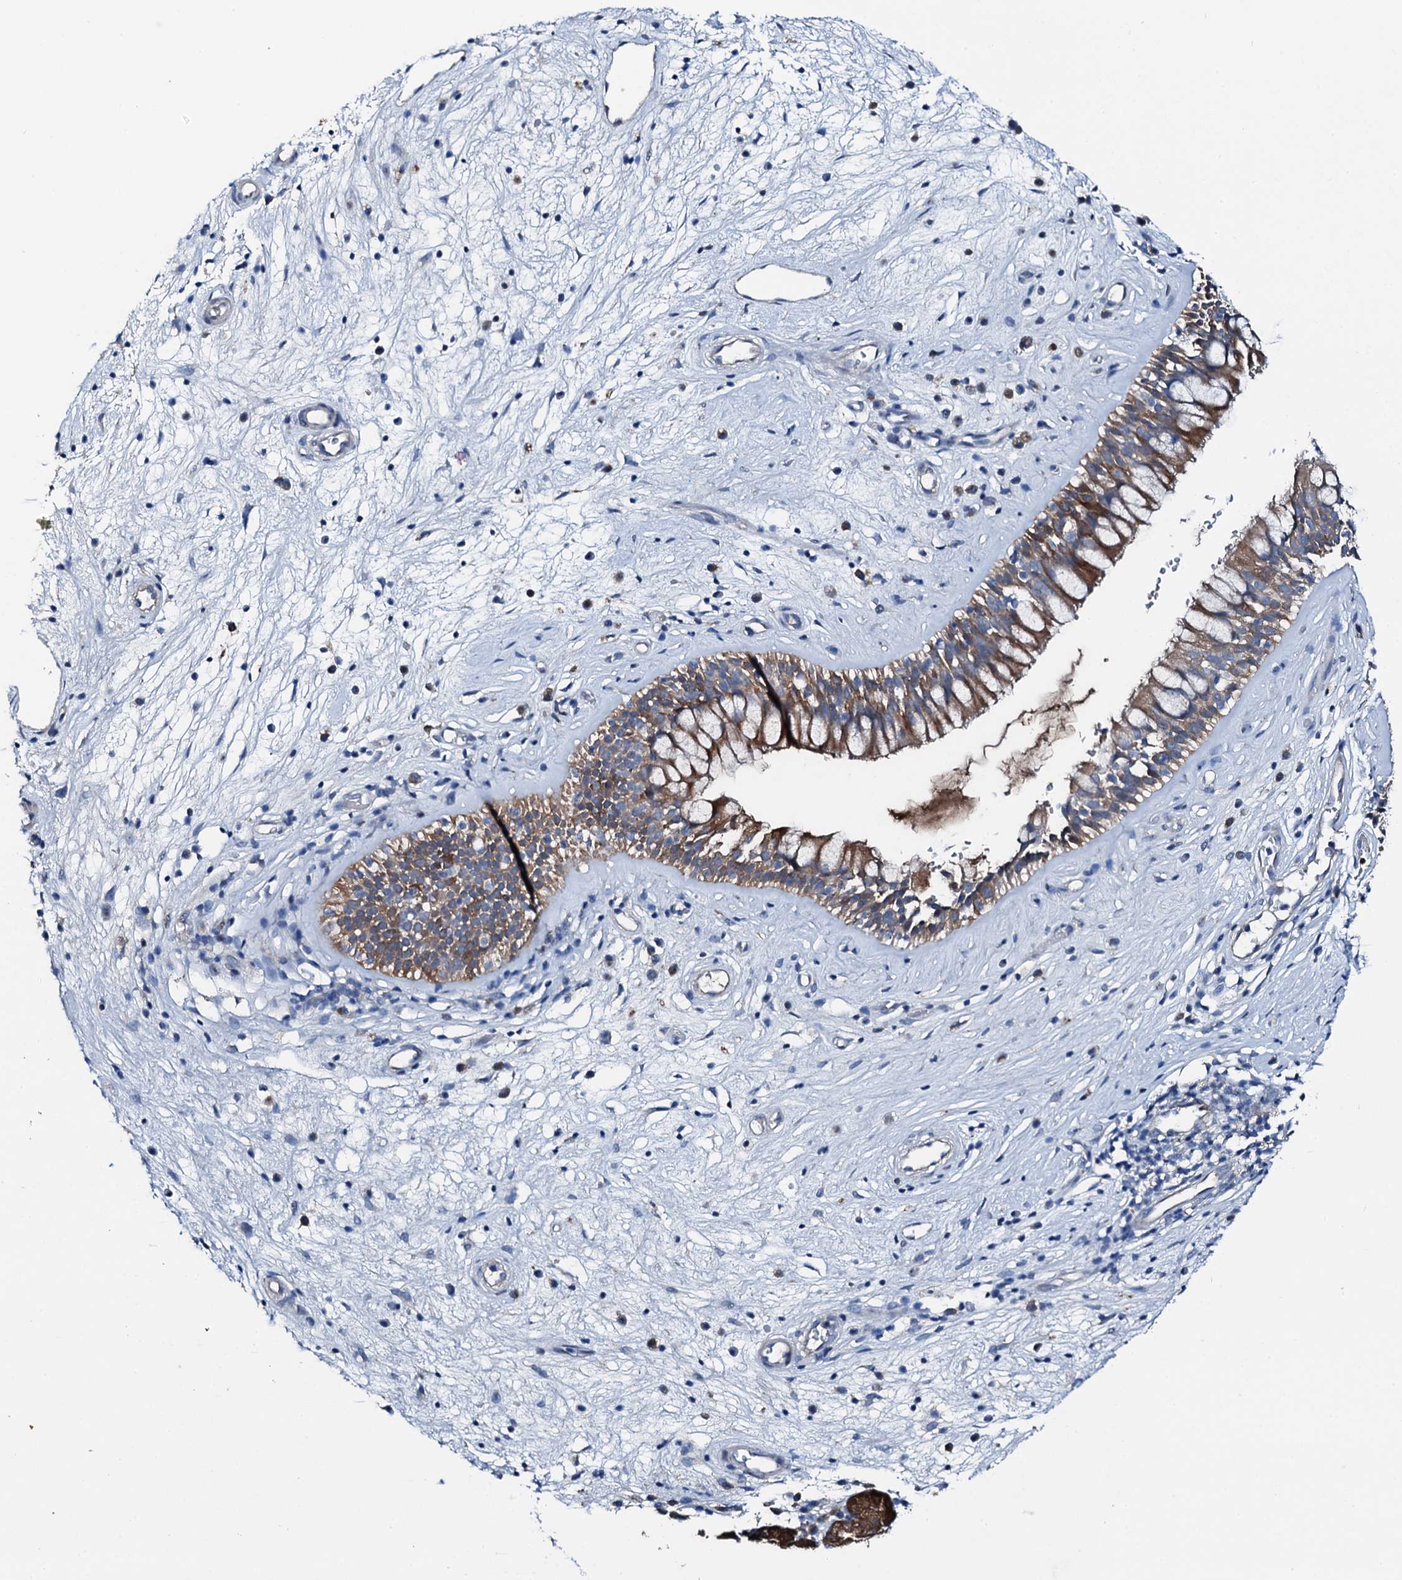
{"staining": {"intensity": "moderate", "quantity": ">75%", "location": "cytoplasmic/membranous"}, "tissue": "nasopharynx", "cell_type": "Respiratory epithelial cells", "image_type": "normal", "snomed": [{"axis": "morphology", "description": "Normal tissue, NOS"}, {"axis": "topography", "description": "Nasopharynx"}], "caption": "Respiratory epithelial cells exhibit medium levels of moderate cytoplasmic/membranous positivity in approximately >75% of cells in normal nasopharynx.", "gene": "GFOD2", "patient": {"sex": "male", "age": 32}}